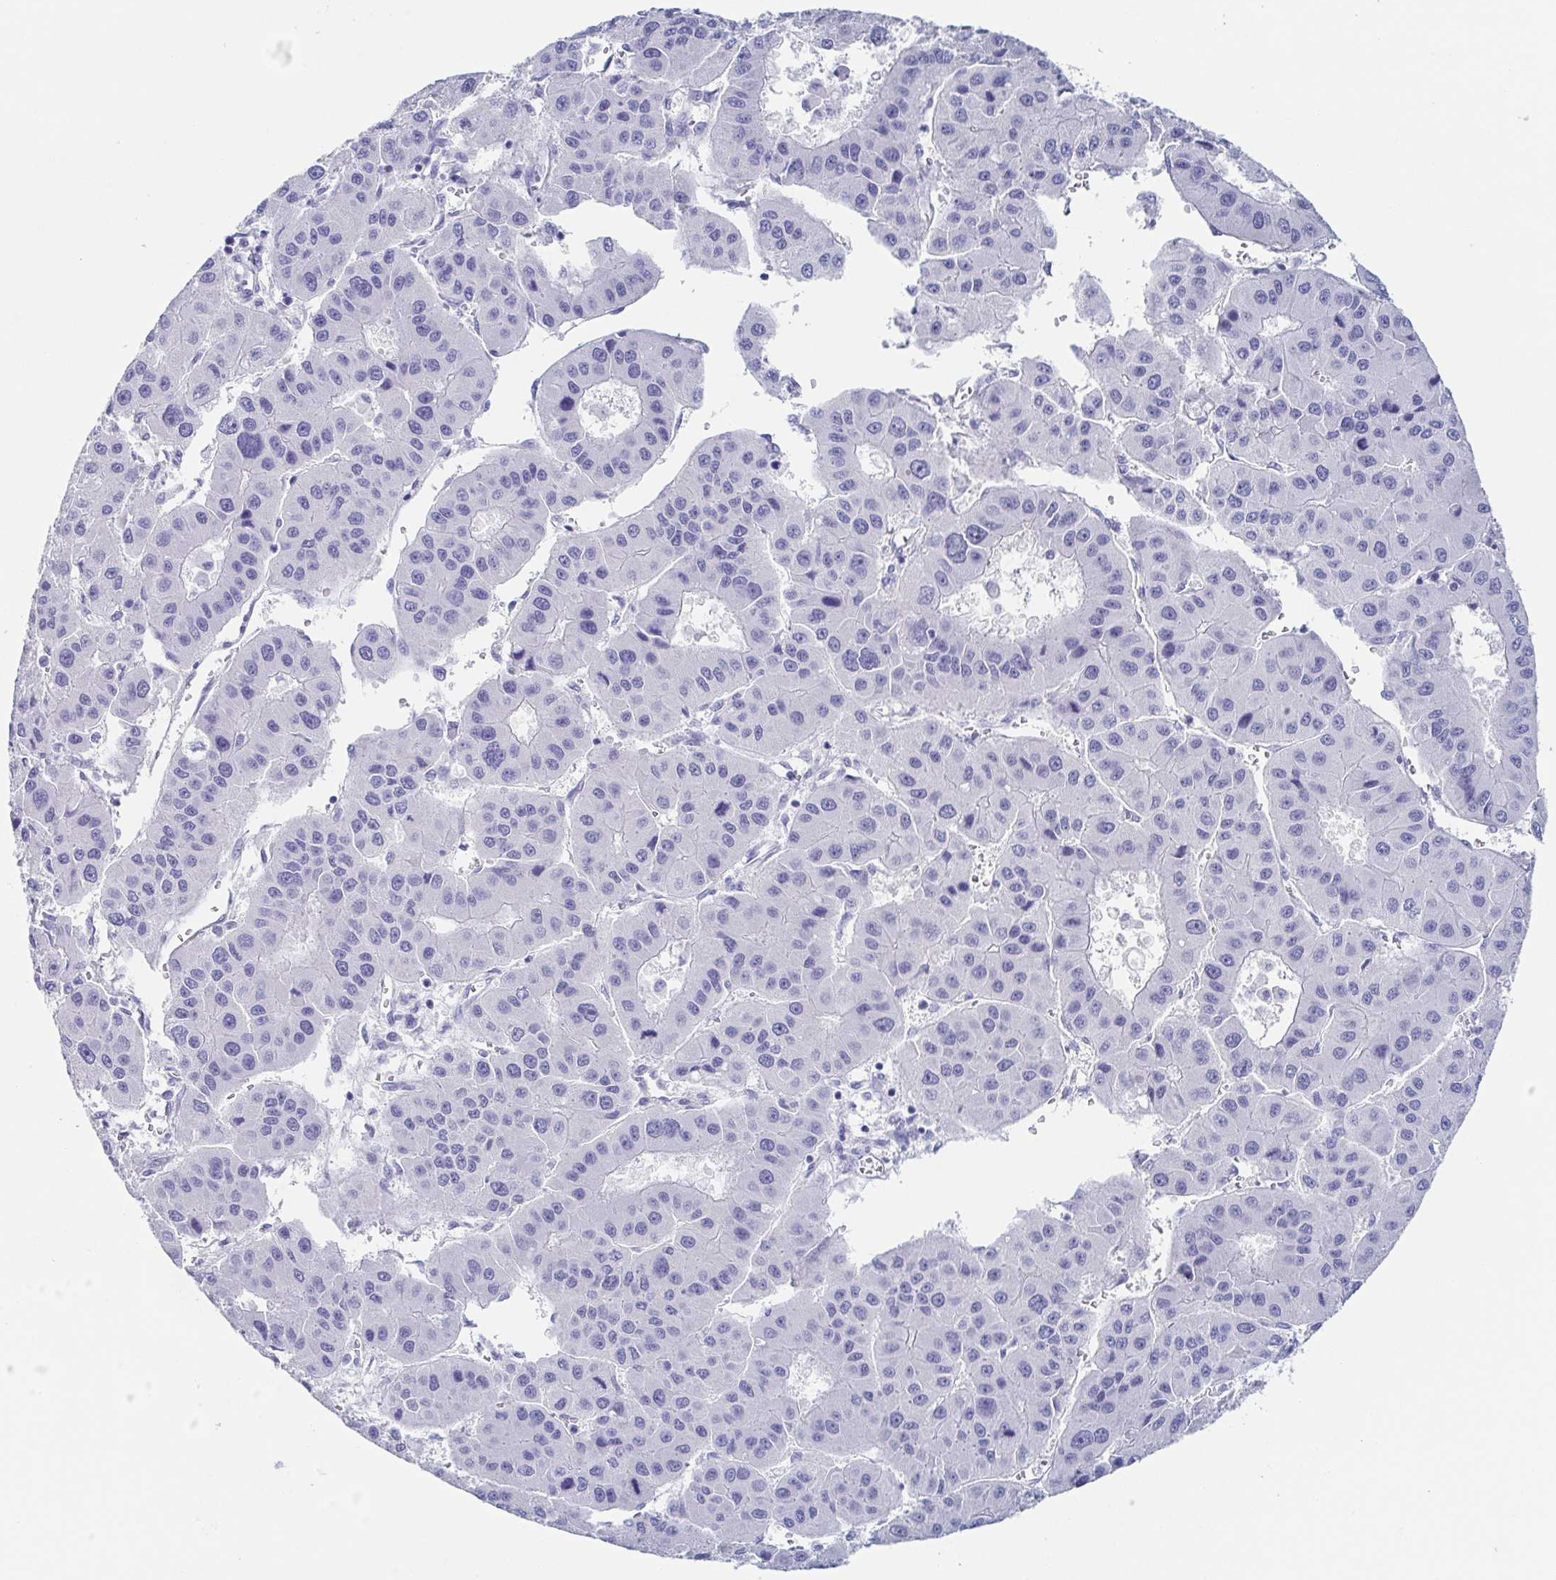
{"staining": {"intensity": "negative", "quantity": "none", "location": "none"}, "tissue": "liver cancer", "cell_type": "Tumor cells", "image_type": "cancer", "snomed": [{"axis": "morphology", "description": "Carcinoma, Hepatocellular, NOS"}, {"axis": "topography", "description": "Liver"}], "caption": "IHC image of neoplastic tissue: liver hepatocellular carcinoma stained with DAB (3,3'-diaminobenzidine) shows no significant protein positivity in tumor cells.", "gene": "HTR2A", "patient": {"sex": "male", "age": 73}}